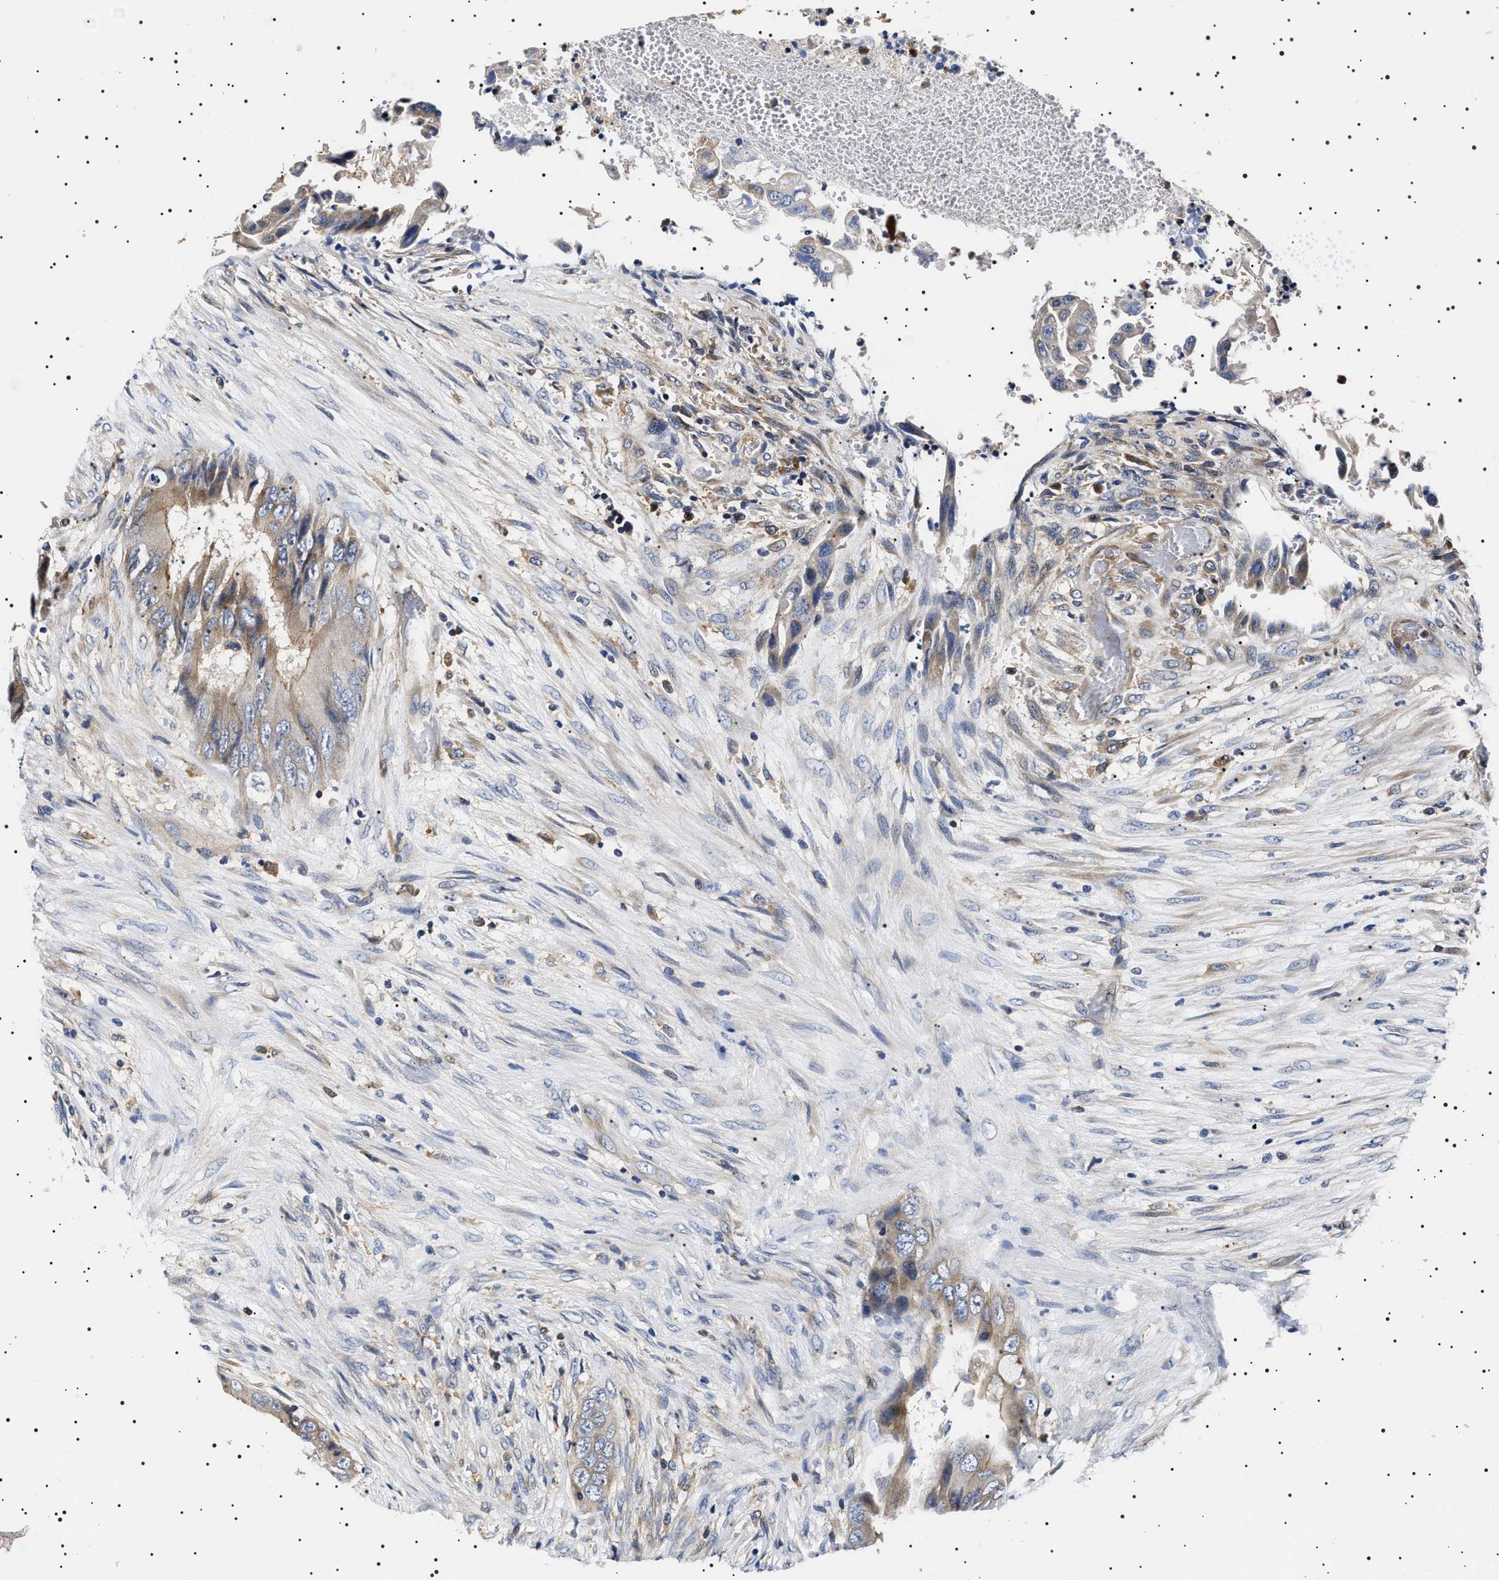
{"staining": {"intensity": "weak", "quantity": ">75%", "location": "cytoplasmic/membranous"}, "tissue": "colorectal cancer", "cell_type": "Tumor cells", "image_type": "cancer", "snomed": [{"axis": "morphology", "description": "Adenocarcinoma, NOS"}, {"axis": "topography", "description": "Rectum"}], "caption": "Immunohistochemical staining of colorectal cancer exhibits low levels of weak cytoplasmic/membranous protein positivity in about >75% of tumor cells.", "gene": "SLC4A7", "patient": {"sex": "female", "age": 77}}